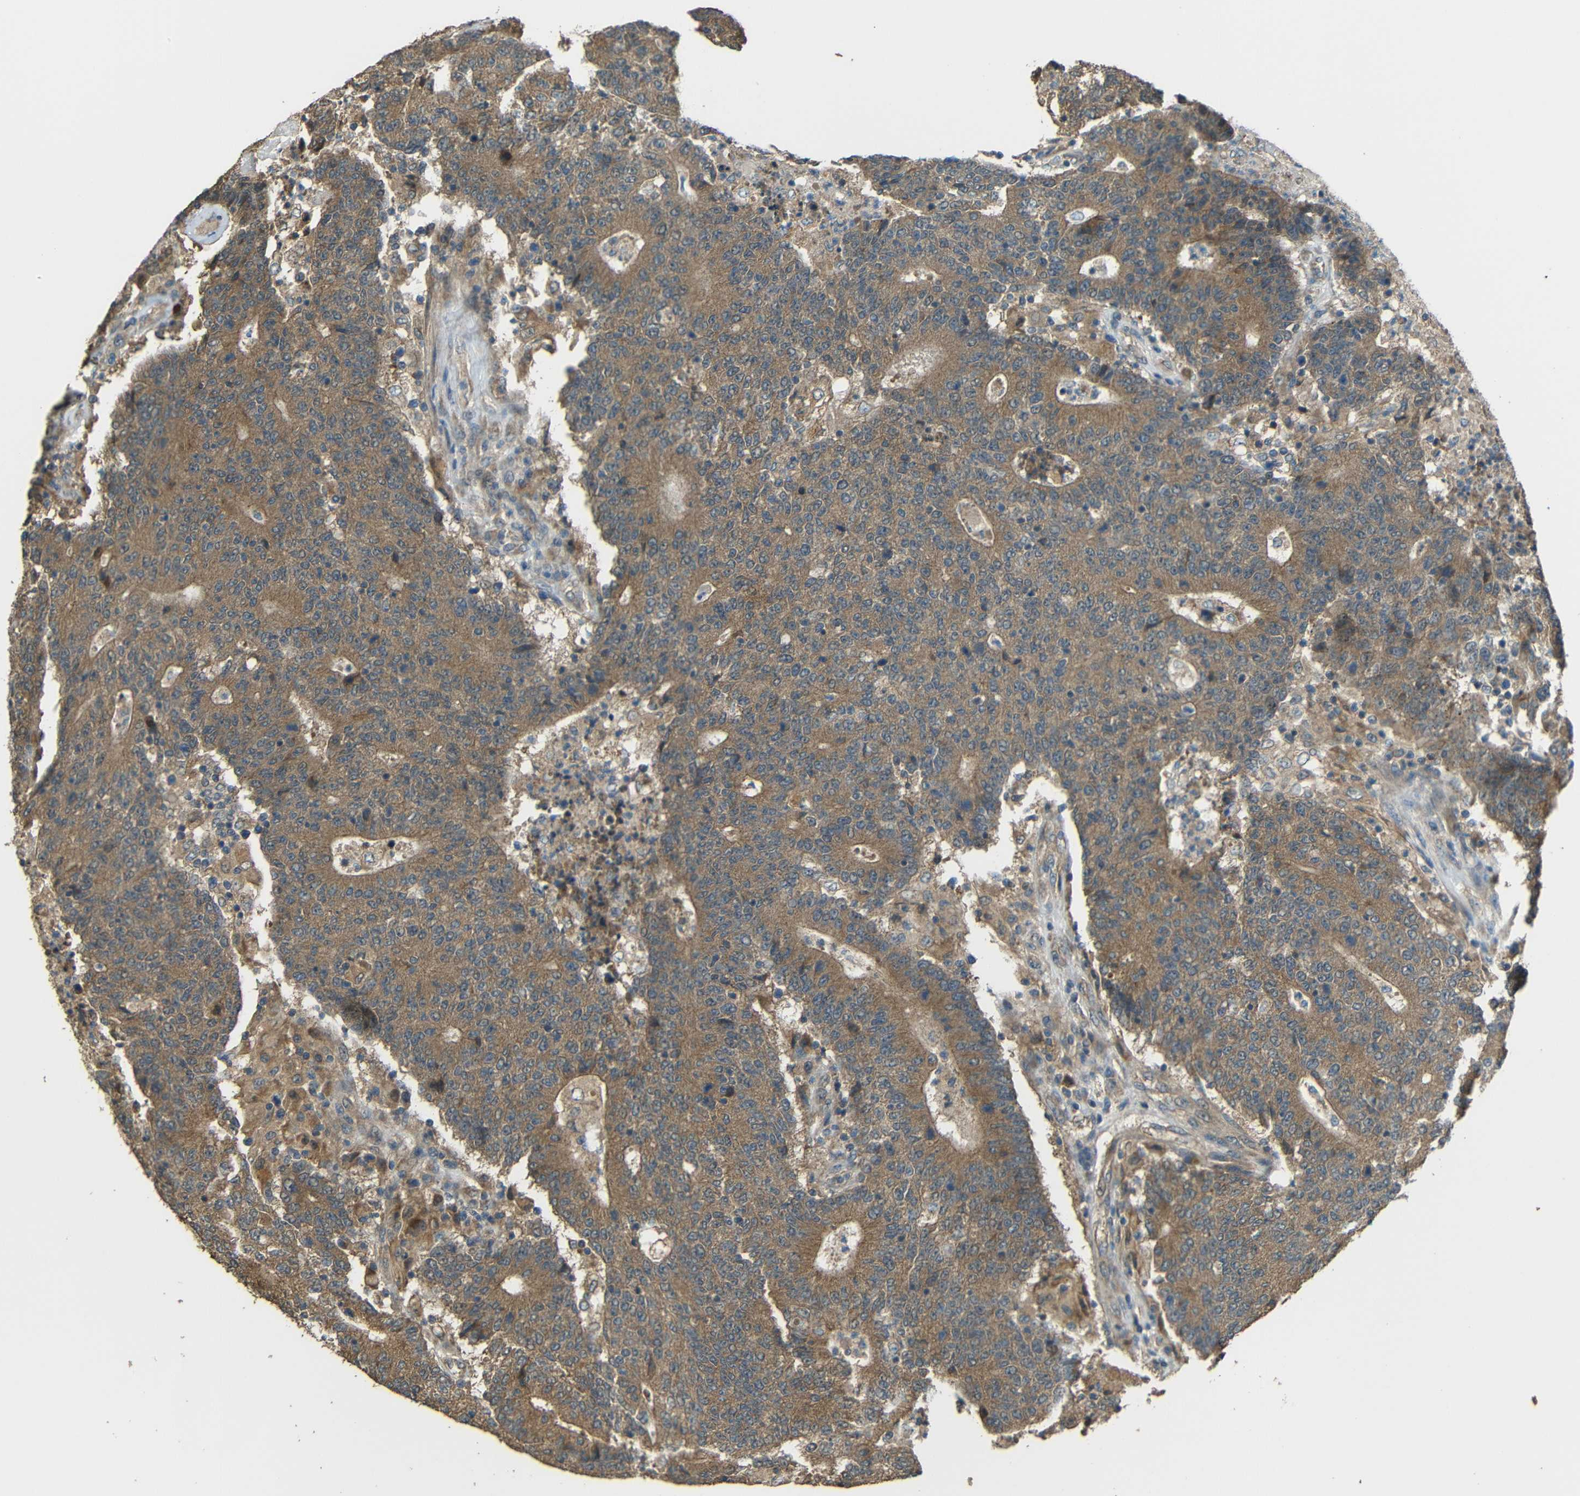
{"staining": {"intensity": "moderate", "quantity": ">75%", "location": "cytoplasmic/membranous"}, "tissue": "colorectal cancer", "cell_type": "Tumor cells", "image_type": "cancer", "snomed": [{"axis": "morphology", "description": "Normal tissue, NOS"}, {"axis": "morphology", "description": "Adenocarcinoma, NOS"}, {"axis": "topography", "description": "Colon"}], "caption": "Colorectal adenocarcinoma stained with immunohistochemistry shows moderate cytoplasmic/membranous expression in about >75% of tumor cells.", "gene": "ACACA", "patient": {"sex": "female", "age": 75}}